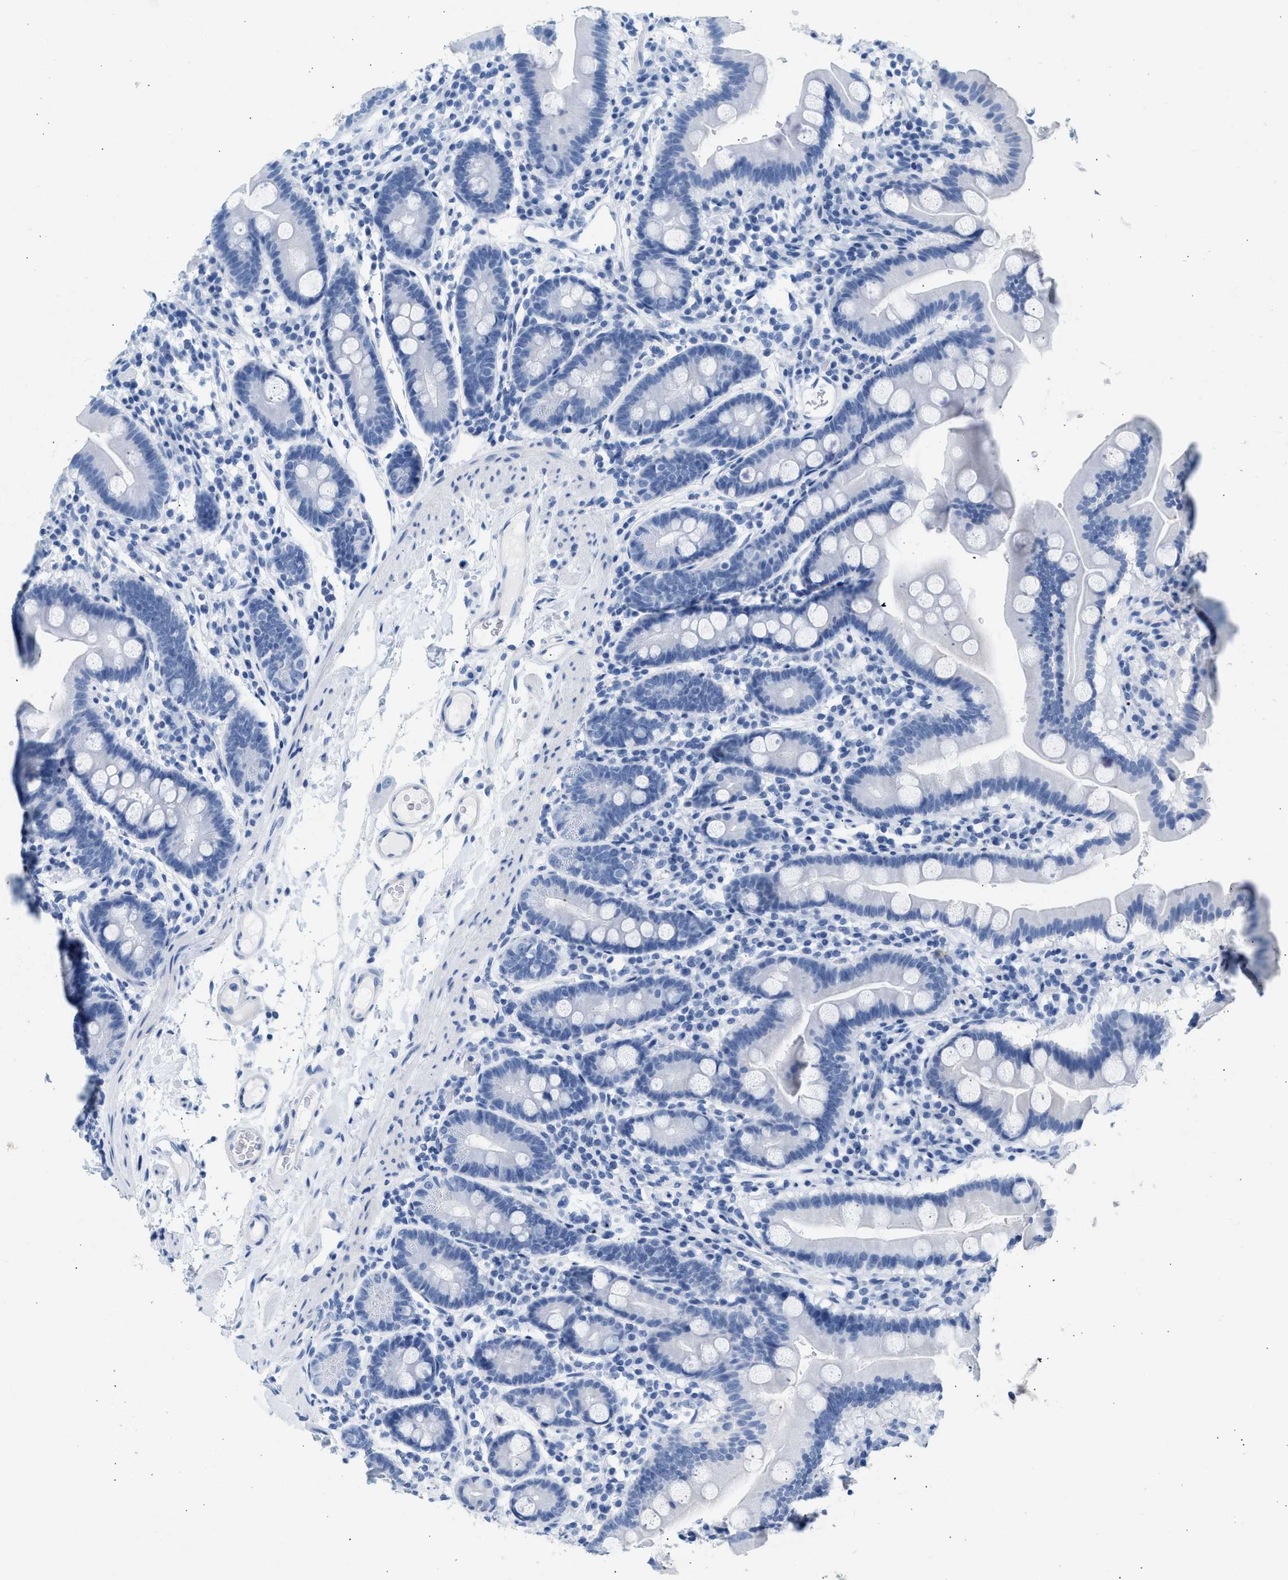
{"staining": {"intensity": "negative", "quantity": "none", "location": "none"}, "tissue": "duodenum", "cell_type": "Glandular cells", "image_type": "normal", "snomed": [{"axis": "morphology", "description": "Normal tissue, NOS"}, {"axis": "topography", "description": "Duodenum"}], "caption": "IHC image of unremarkable human duodenum stained for a protein (brown), which demonstrates no staining in glandular cells. The staining was performed using DAB to visualize the protein expression in brown, while the nuclei were stained in blue with hematoxylin (Magnification: 20x).", "gene": "HHATL", "patient": {"sex": "male", "age": 50}}